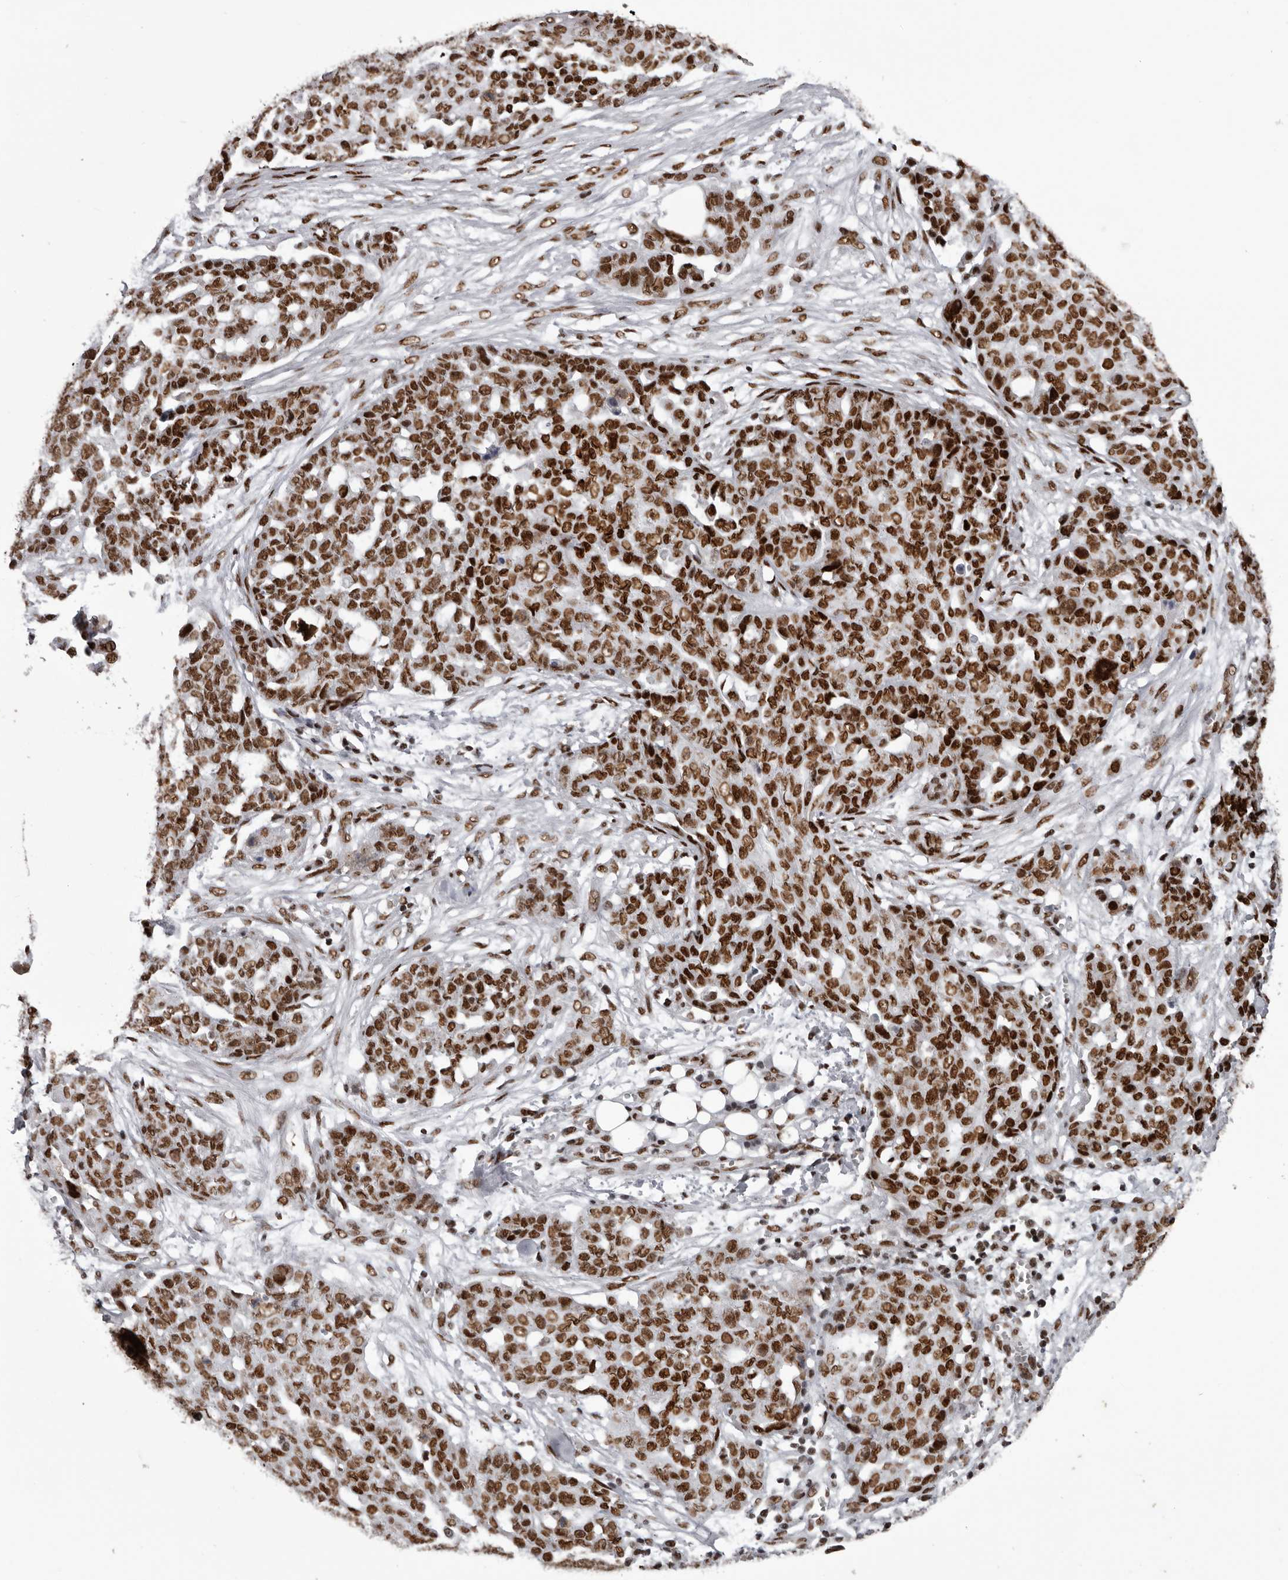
{"staining": {"intensity": "strong", "quantity": ">75%", "location": "nuclear"}, "tissue": "ovarian cancer", "cell_type": "Tumor cells", "image_type": "cancer", "snomed": [{"axis": "morphology", "description": "Cystadenocarcinoma, serous, NOS"}, {"axis": "topography", "description": "Soft tissue"}, {"axis": "topography", "description": "Ovary"}], "caption": "DAB (3,3'-diaminobenzidine) immunohistochemical staining of human ovarian cancer shows strong nuclear protein positivity in approximately >75% of tumor cells.", "gene": "NUMA1", "patient": {"sex": "female", "age": 57}}